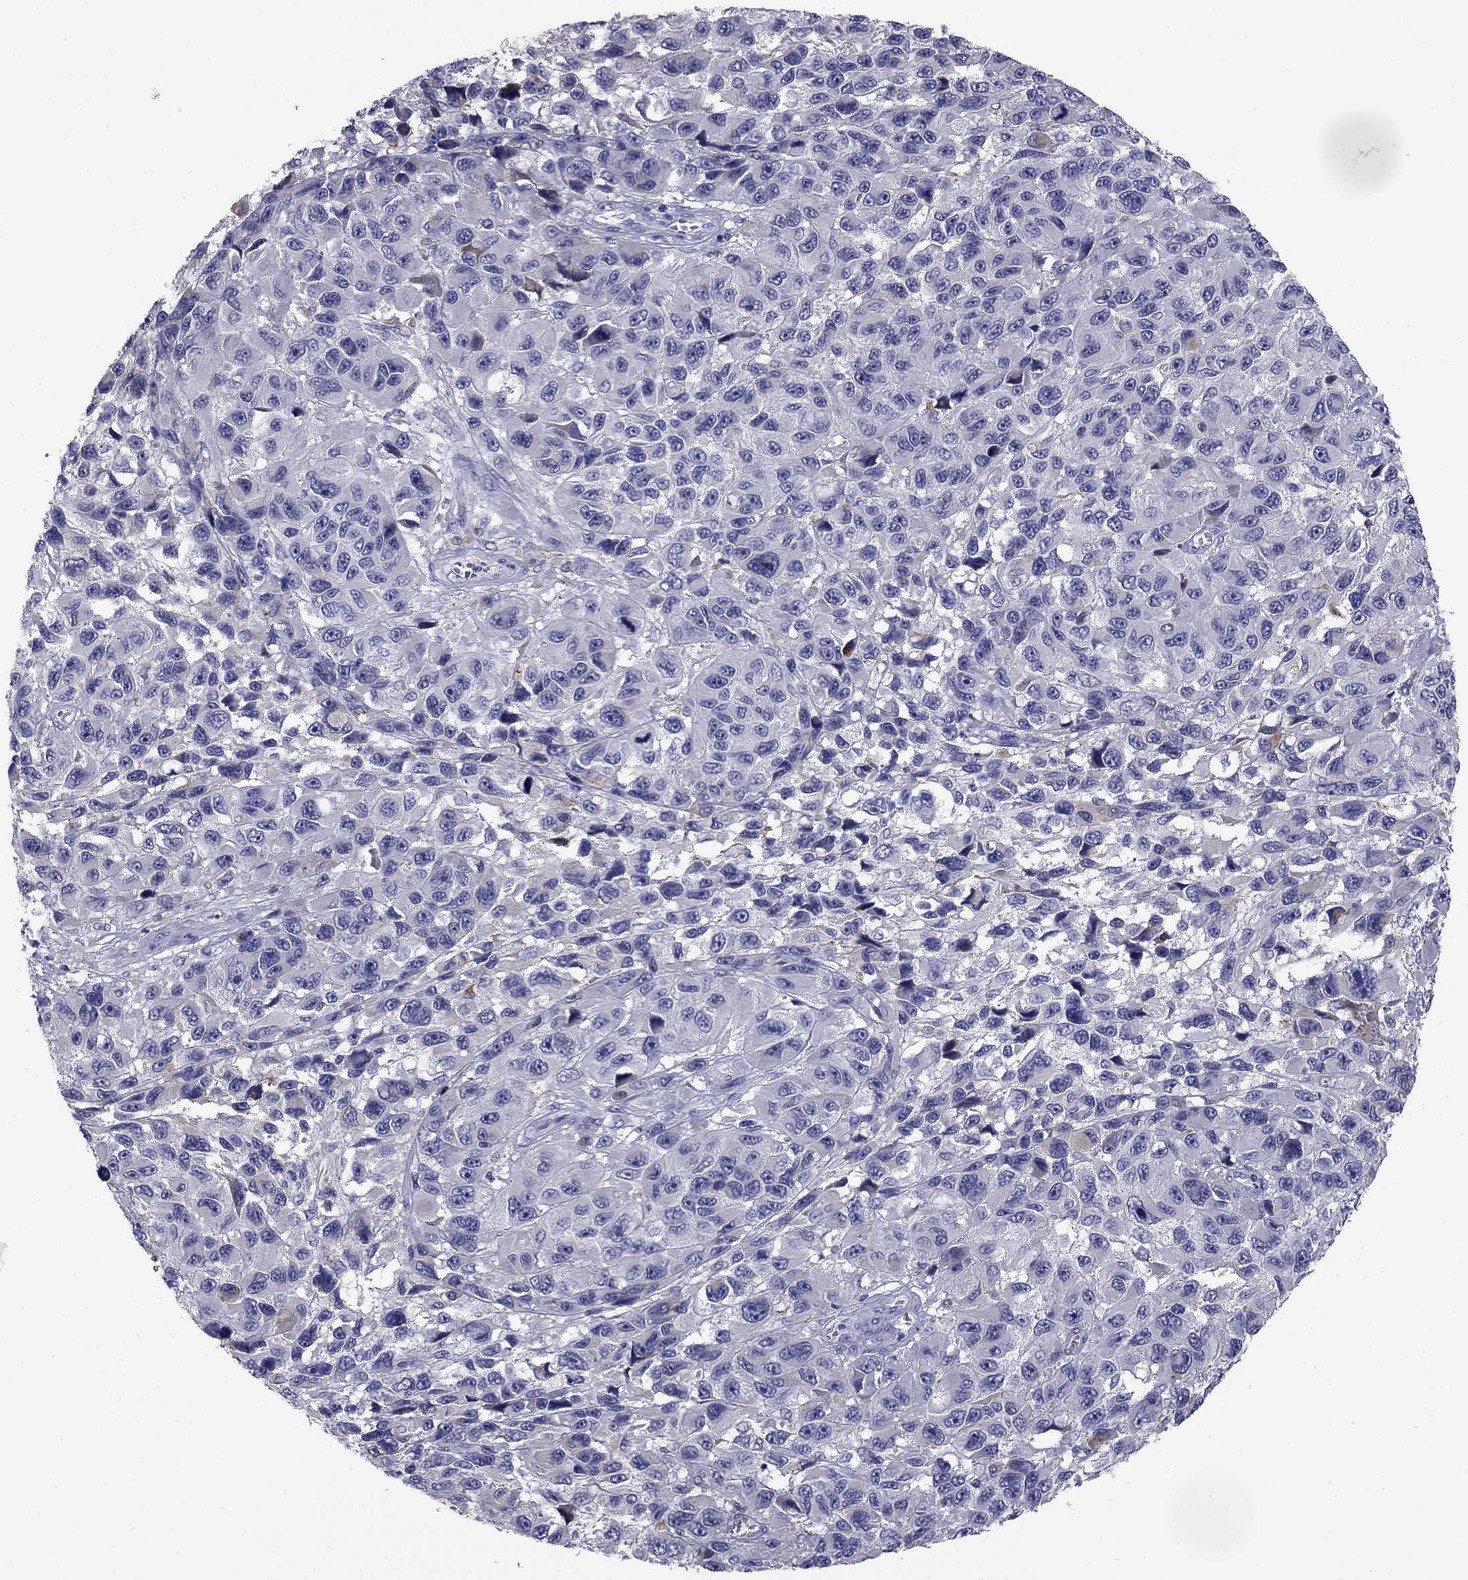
{"staining": {"intensity": "weak", "quantity": "<25%", "location": "cytoplasmic/membranous"}, "tissue": "melanoma", "cell_type": "Tumor cells", "image_type": "cancer", "snomed": [{"axis": "morphology", "description": "Malignant melanoma, NOS"}, {"axis": "topography", "description": "Skin"}], "caption": "Immunohistochemical staining of malignant melanoma exhibits no significant expression in tumor cells.", "gene": "CLPSL2", "patient": {"sex": "male", "age": 53}}